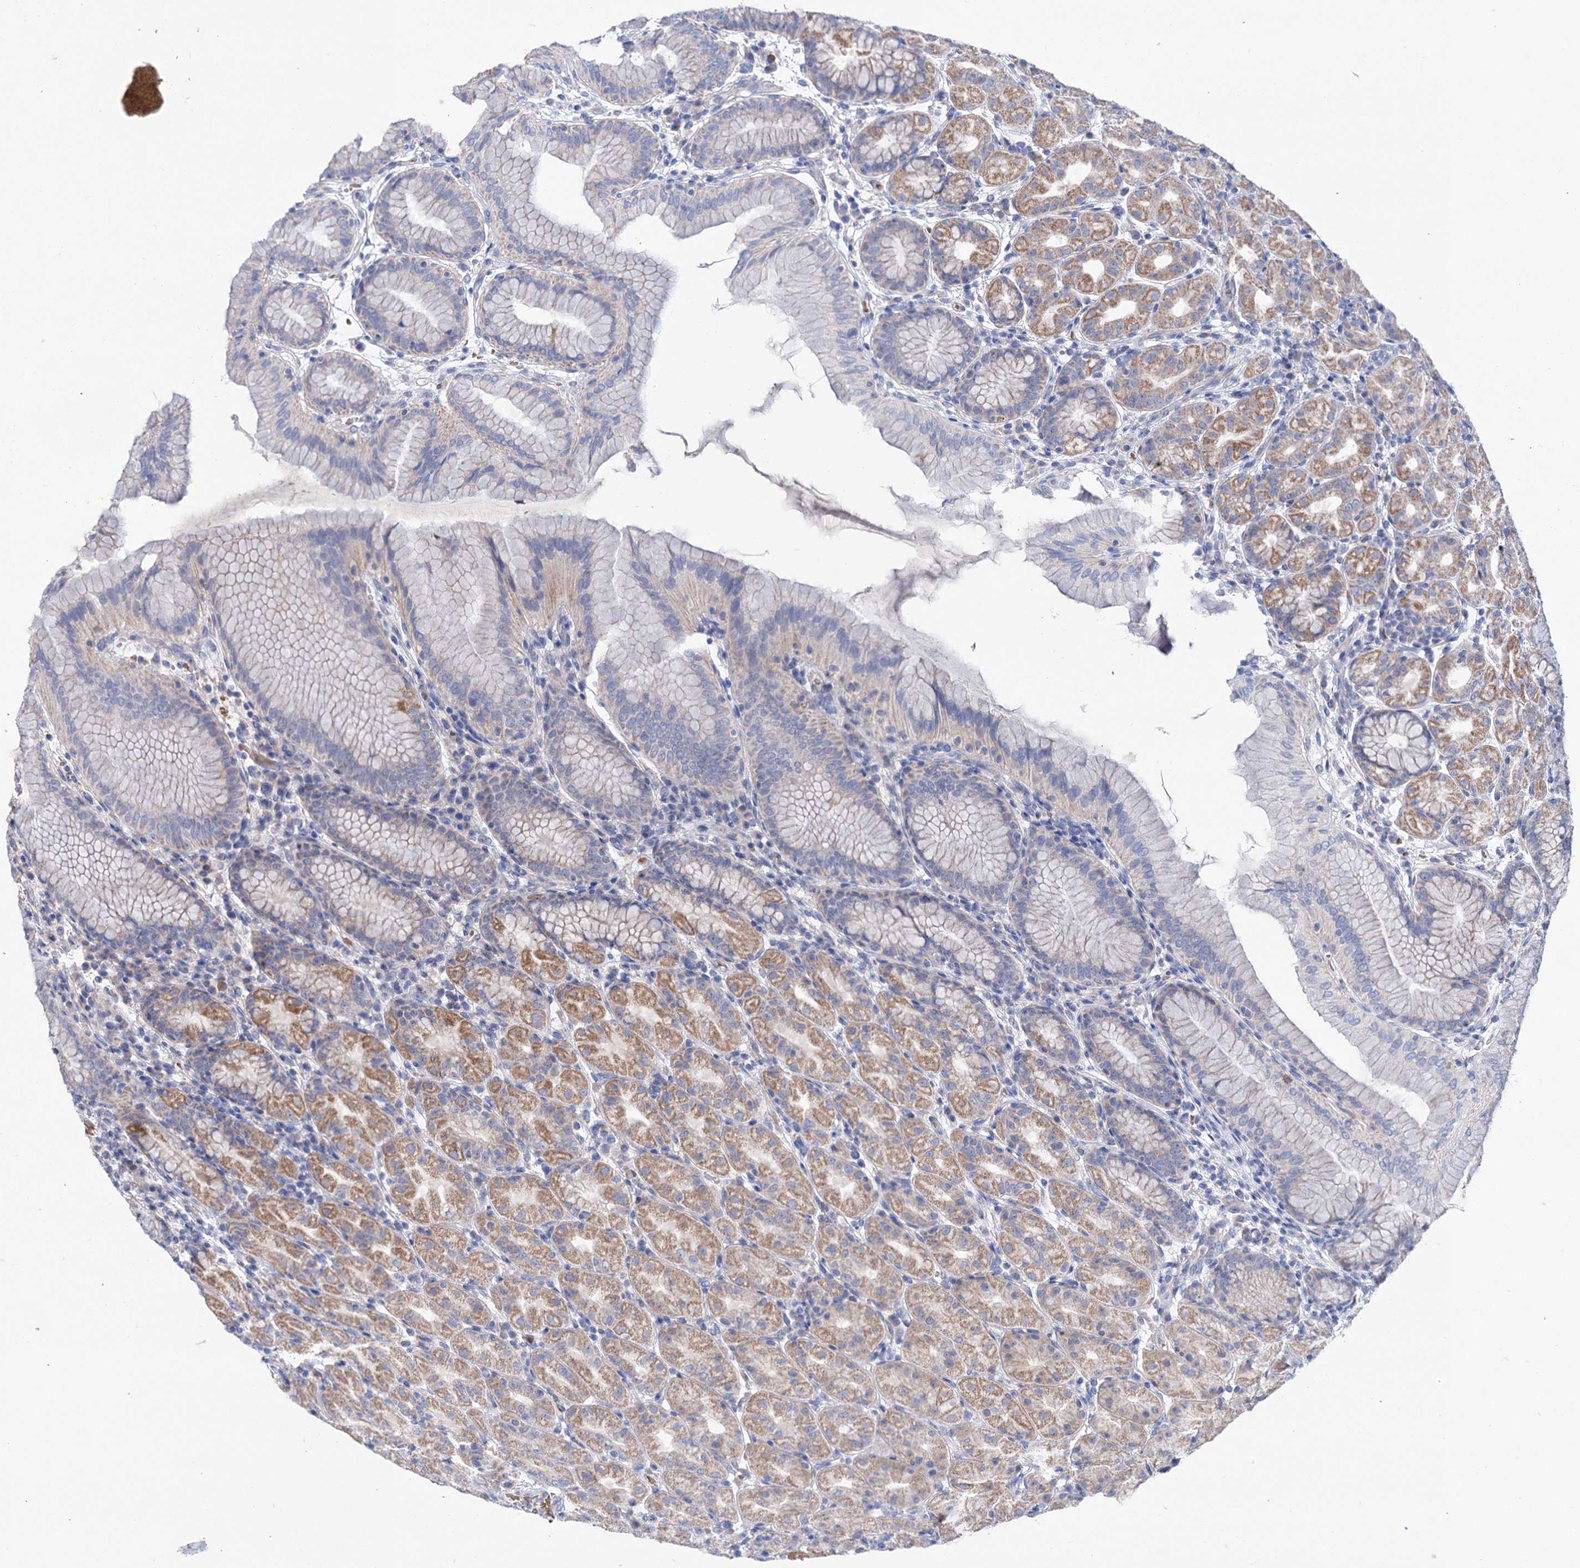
{"staining": {"intensity": "moderate", "quantity": "25%-75%", "location": "cytoplasmic/membranous"}, "tissue": "stomach", "cell_type": "Glandular cells", "image_type": "normal", "snomed": [{"axis": "morphology", "description": "Normal tissue, NOS"}, {"axis": "topography", "description": "Stomach"}], "caption": "The micrograph demonstrates staining of normal stomach, revealing moderate cytoplasmic/membranous protein positivity (brown color) within glandular cells.", "gene": "YARS2", "patient": {"sex": "female", "age": 79}}